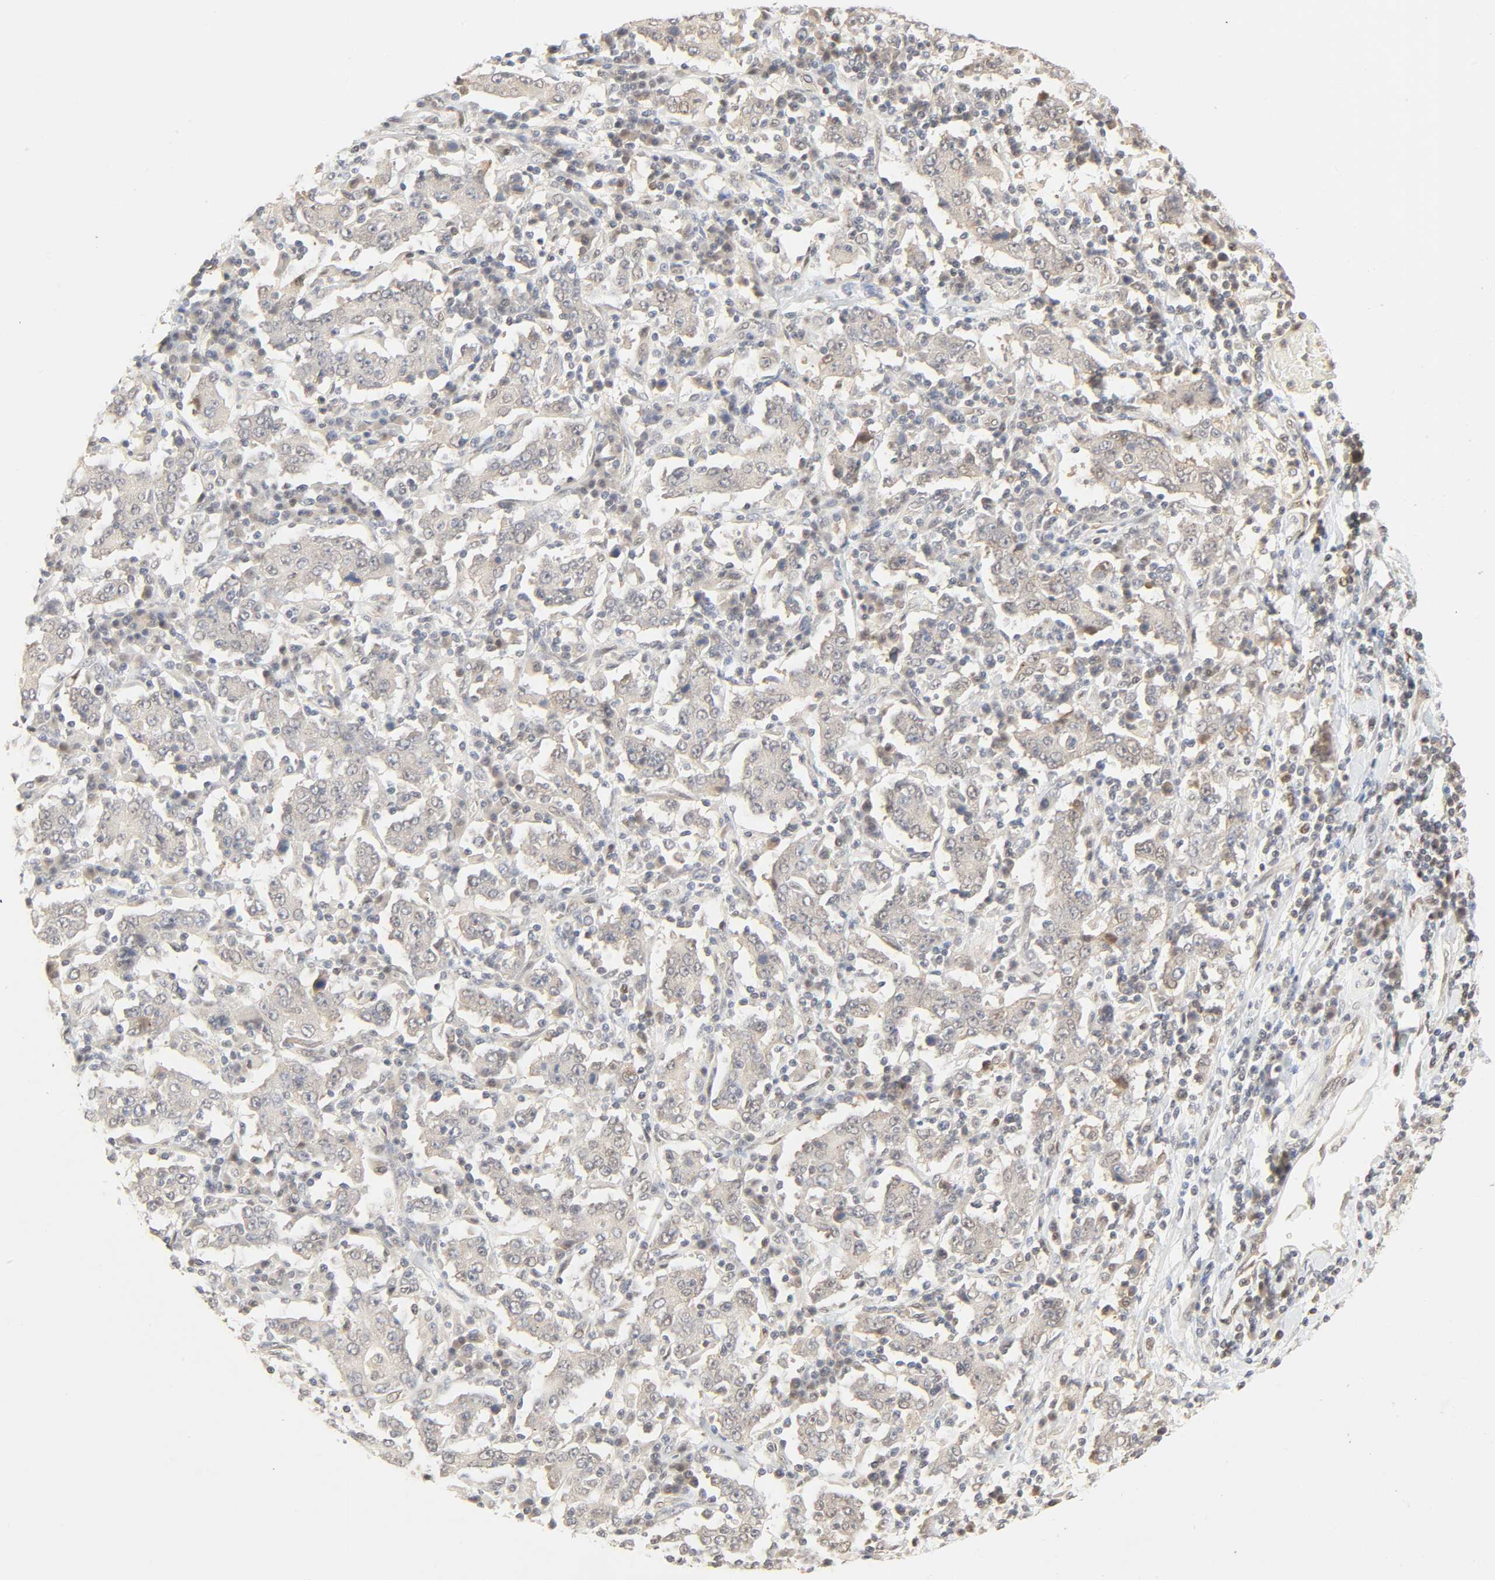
{"staining": {"intensity": "negative", "quantity": "none", "location": "none"}, "tissue": "stomach cancer", "cell_type": "Tumor cells", "image_type": "cancer", "snomed": [{"axis": "morphology", "description": "Normal tissue, NOS"}, {"axis": "morphology", "description": "Adenocarcinoma, NOS"}, {"axis": "topography", "description": "Stomach, upper"}, {"axis": "topography", "description": "Stomach"}], "caption": "Micrograph shows no protein staining in tumor cells of stomach cancer tissue.", "gene": "UBC", "patient": {"sex": "male", "age": 59}}